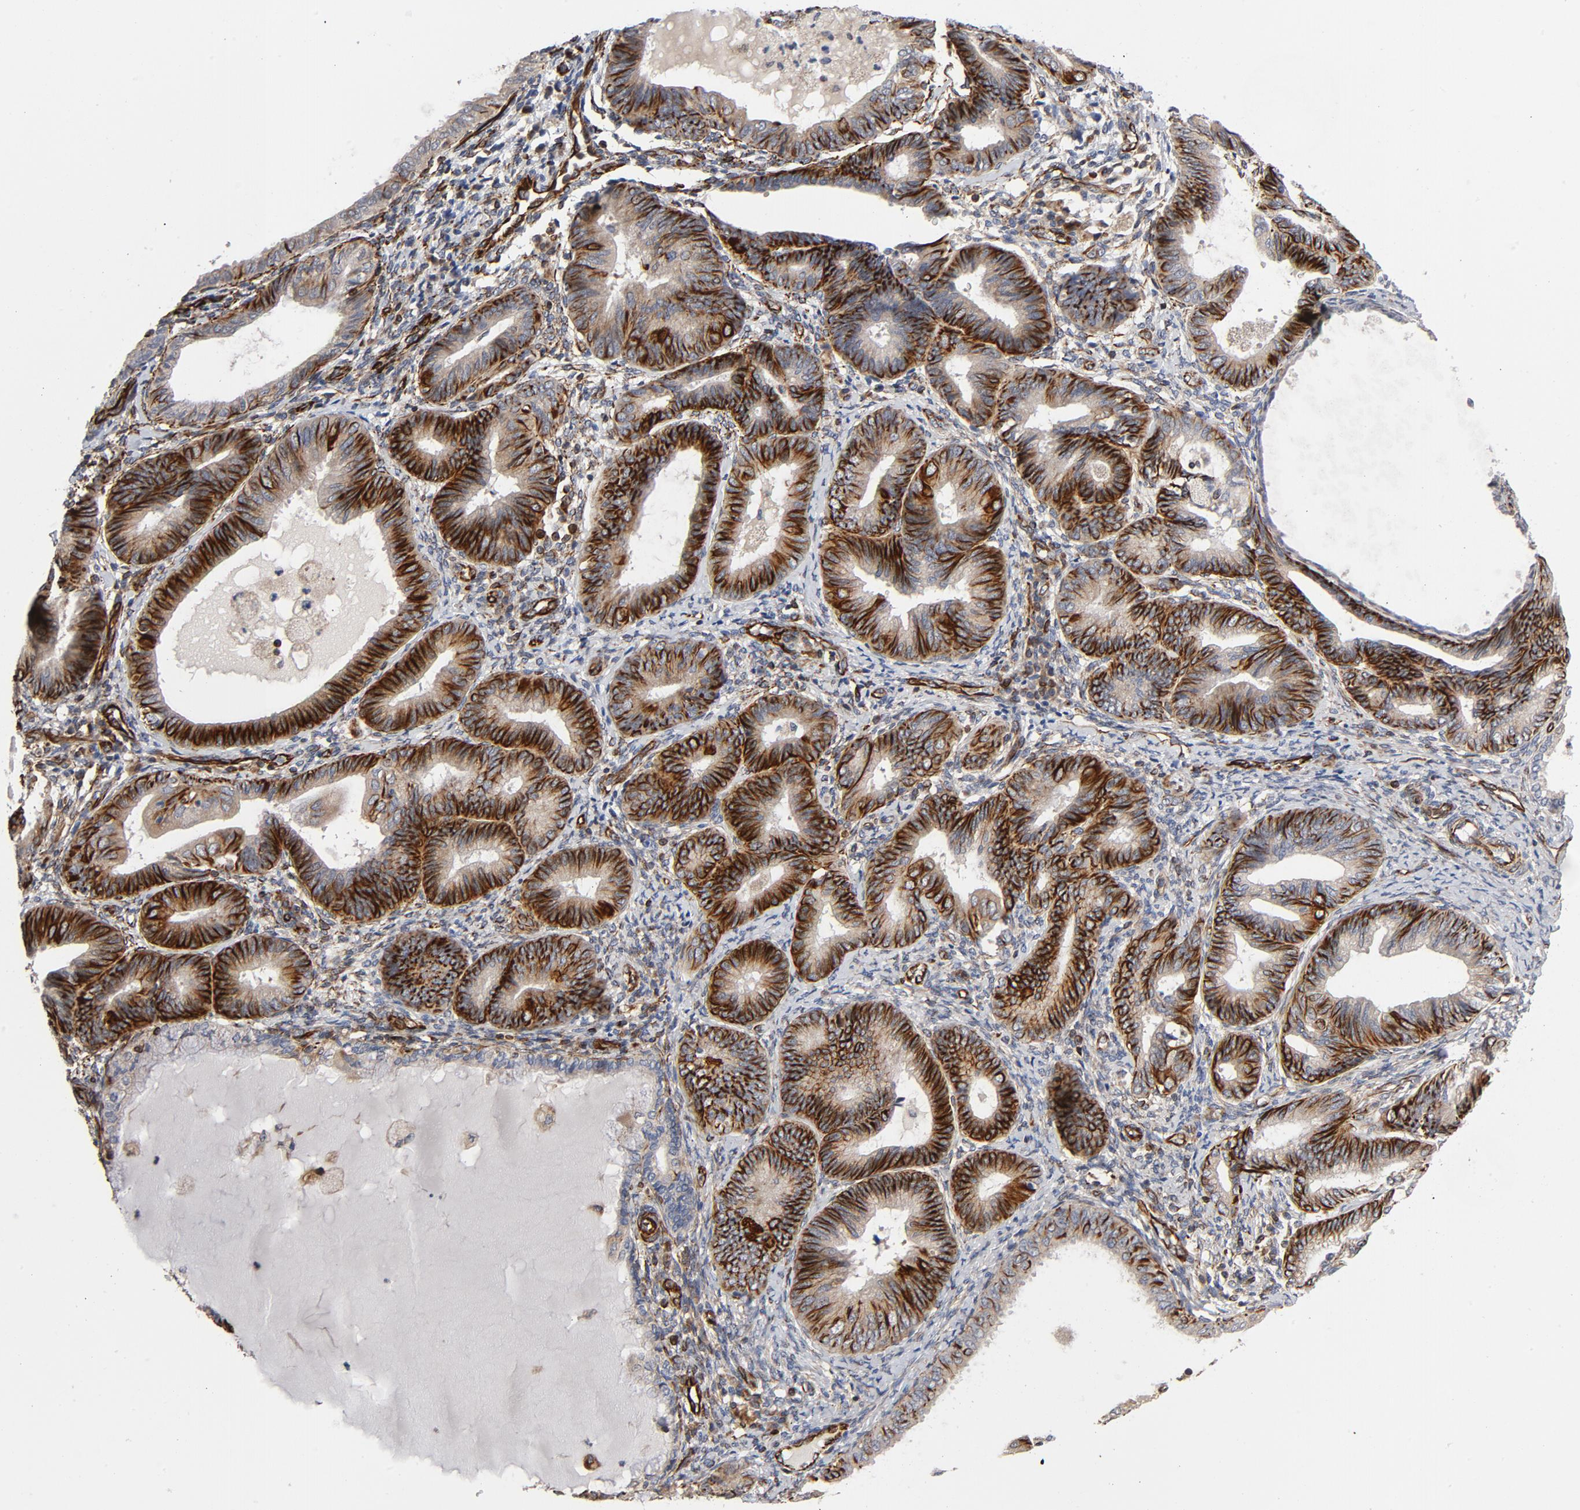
{"staining": {"intensity": "strong", "quantity": ">75%", "location": "cytoplasmic/membranous"}, "tissue": "endometrial cancer", "cell_type": "Tumor cells", "image_type": "cancer", "snomed": [{"axis": "morphology", "description": "Adenocarcinoma, NOS"}, {"axis": "topography", "description": "Endometrium"}], "caption": "Protein staining by IHC shows strong cytoplasmic/membranous expression in about >75% of tumor cells in endometrial cancer (adenocarcinoma).", "gene": "FAM118A", "patient": {"sex": "female", "age": 63}}